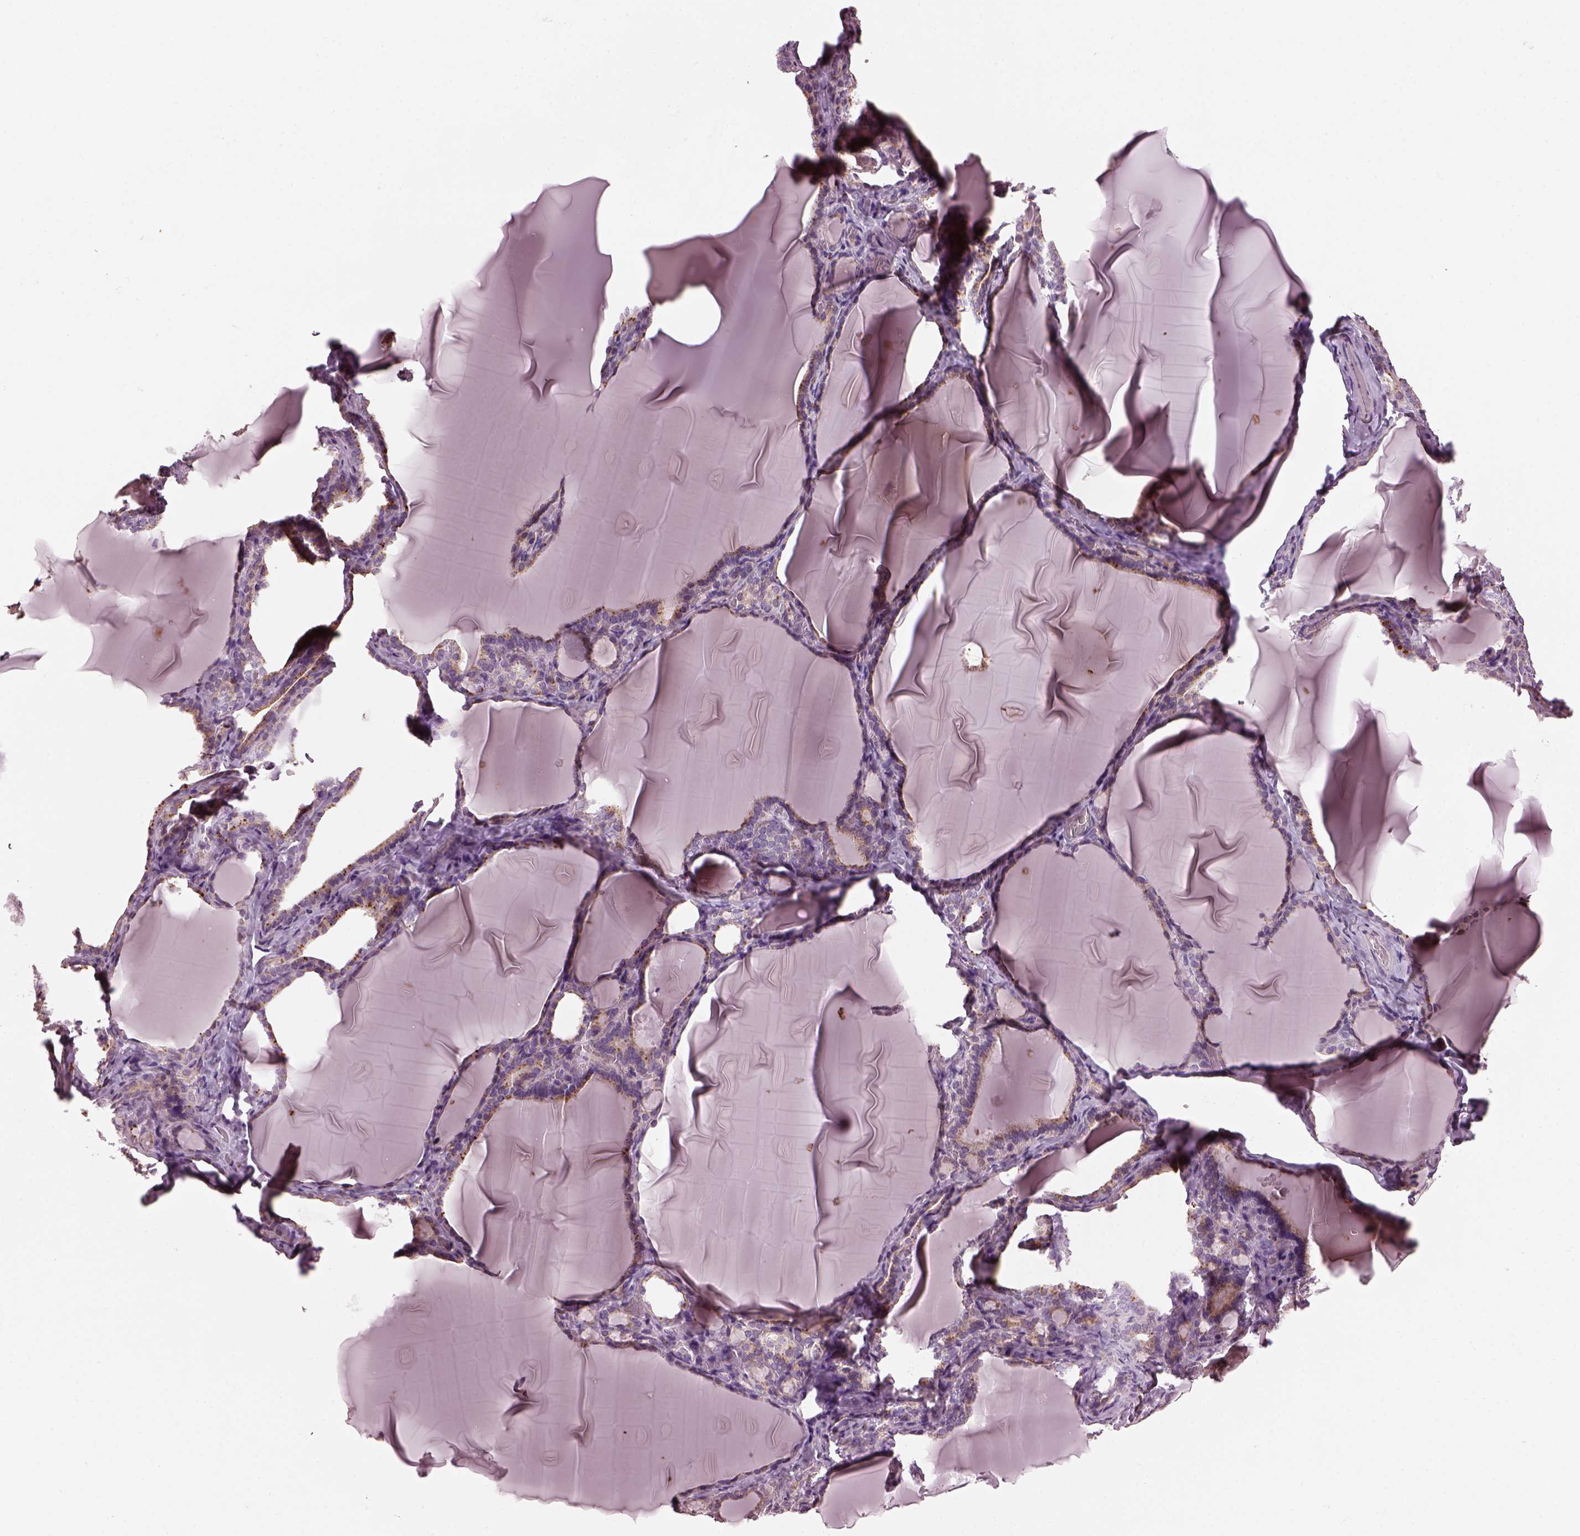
{"staining": {"intensity": "weak", "quantity": ">75%", "location": "cytoplasmic/membranous"}, "tissue": "thyroid gland", "cell_type": "Glandular cells", "image_type": "normal", "snomed": [{"axis": "morphology", "description": "Normal tissue, NOS"}, {"axis": "morphology", "description": "Hyperplasia, NOS"}, {"axis": "topography", "description": "Thyroid gland"}], "caption": "This photomicrograph displays immunohistochemistry (IHC) staining of normal human thyroid gland, with low weak cytoplasmic/membranous positivity in about >75% of glandular cells.", "gene": "RUFY3", "patient": {"sex": "female", "age": 27}}